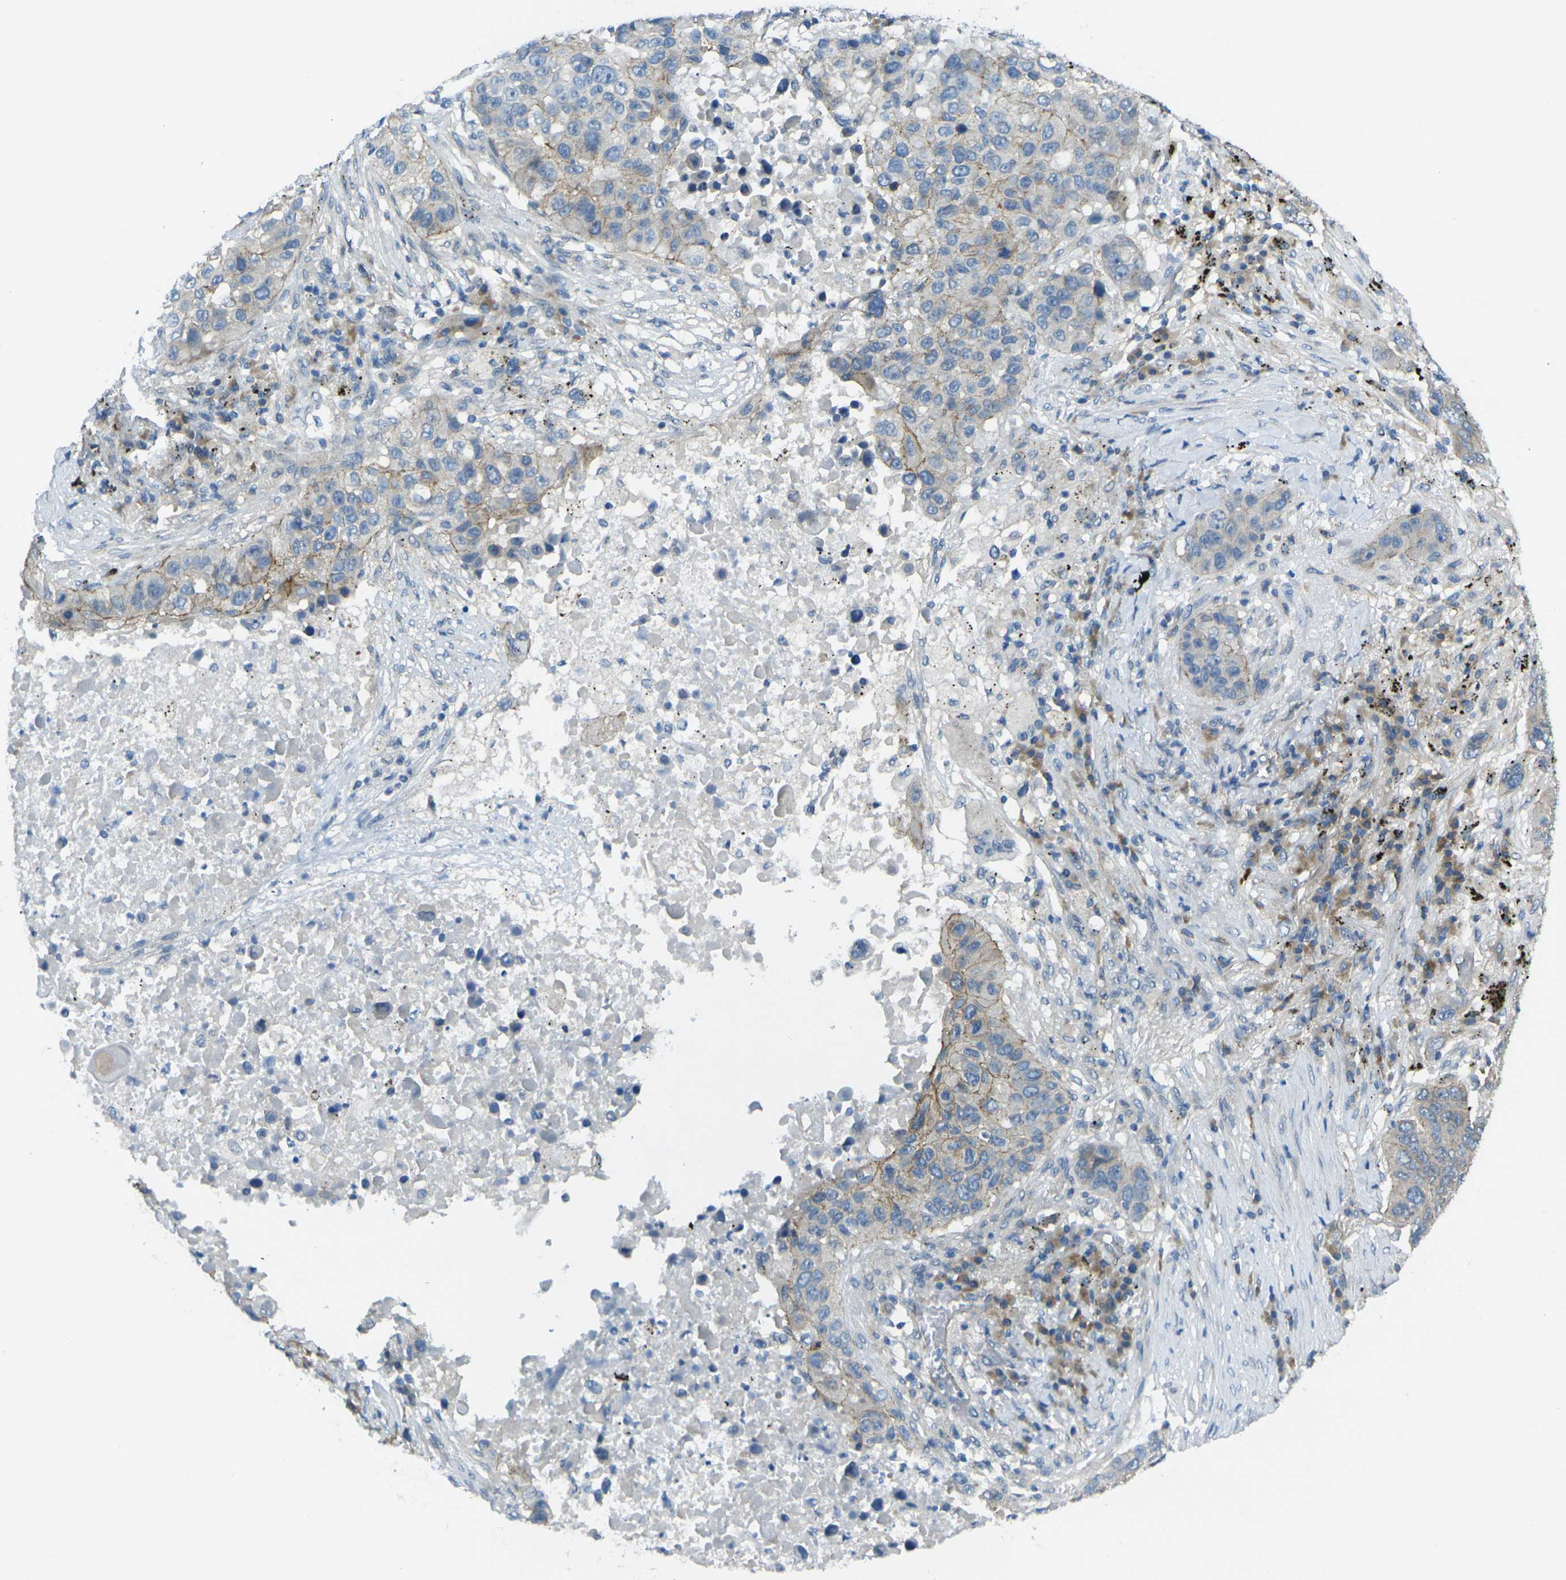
{"staining": {"intensity": "weak", "quantity": "<25%", "location": "cytoplasmic/membranous"}, "tissue": "lung cancer", "cell_type": "Tumor cells", "image_type": "cancer", "snomed": [{"axis": "morphology", "description": "Squamous cell carcinoma, NOS"}, {"axis": "topography", "description": "Lung"}], "caption": "IHC histopathology image of neoplastic tissue: human squamous cell carcinoma (lung) stained with DAB demonstrates no significant protein expression in tumor cells.", "gene": "RHBDD1", "patient": {"sex": "male", "age": 57}}